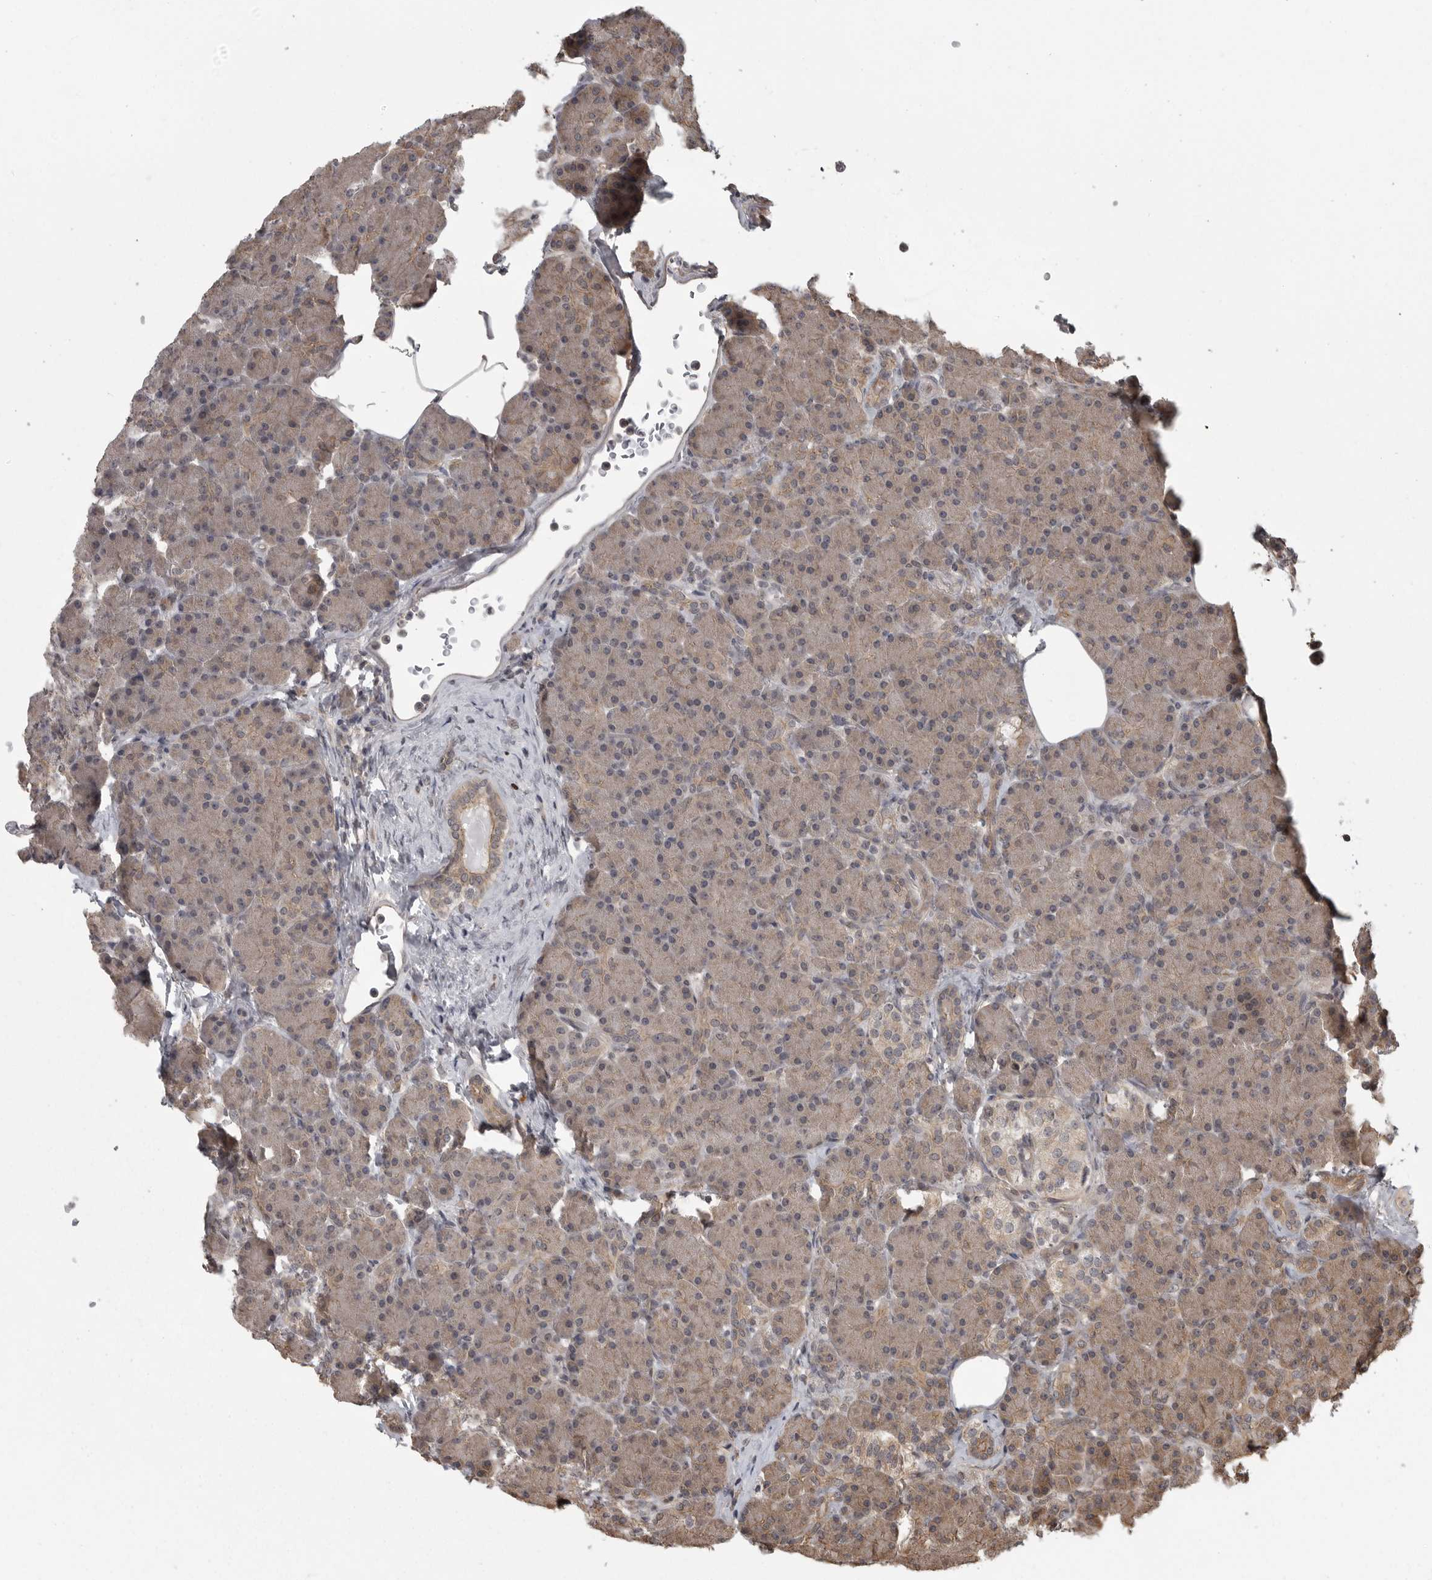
{"staining": {"intensity": "moderate", "quantity": ">75%", "location": "cytoplasmic/membranous"}, "tissue": "pancreas", "cell_type": "Exocrine glandular cells", "image_type": "normal", "snomed": [{"axis": "morphology", "description": "Normal tissue, NOS"}, {"axis": "topography", "description": "Pancreas"}], "caption": "Immunohistochemistry (IHC) staining of benign pancreas, which displays medium levels of moderate cytoplasmic/membranous positivity in about >75% of exocrine glandular cells indicating moderate cytoplasmic/membranous protein positivity. The staining was performed using DAB (3,3'-diaminobenzidine) (brown) for protein detection and nuclei were counterstained in hematoxylin (blue).", "gene": "DNAJC8", "patient": {"sex": "female", "age": 43}}